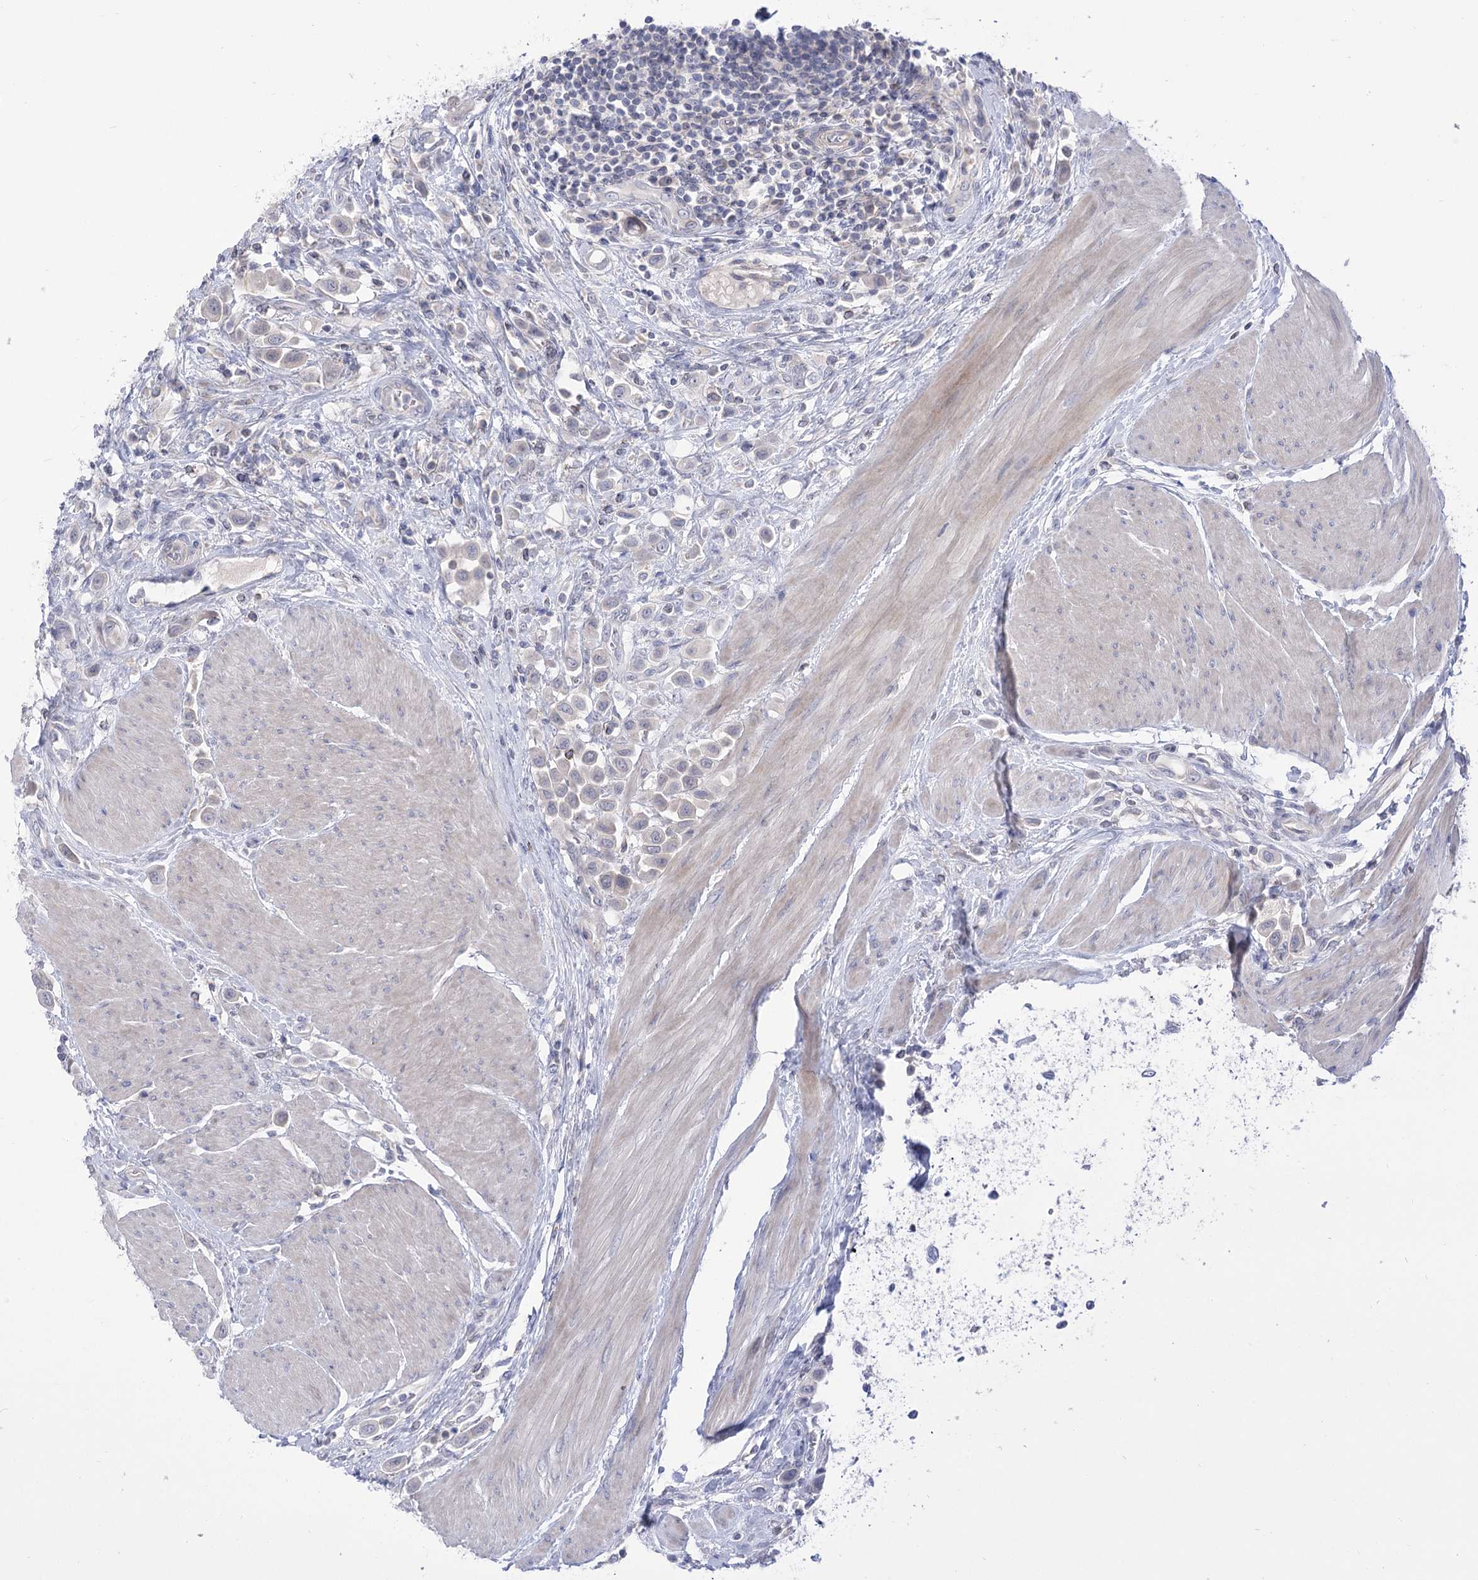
{"staining": {"intensity": "negative", "quantity": "none", "location": "none"}, "tissue": "urothelial cancer", "cell_type": "Tumor cells", "image_type": "cancer", "snomed": [{"axis": "morphology", "description": "Urothelial carcinoma, High grade"}, {"axis": "topography", "description": "Urinary bladder"}], "caption": "Urothelial carcinoma (high-grade) stained for a protein using IHC shows no expression tumor cells.", "gene": "HELT", "patient": {"sex": "male", "age": 50}}